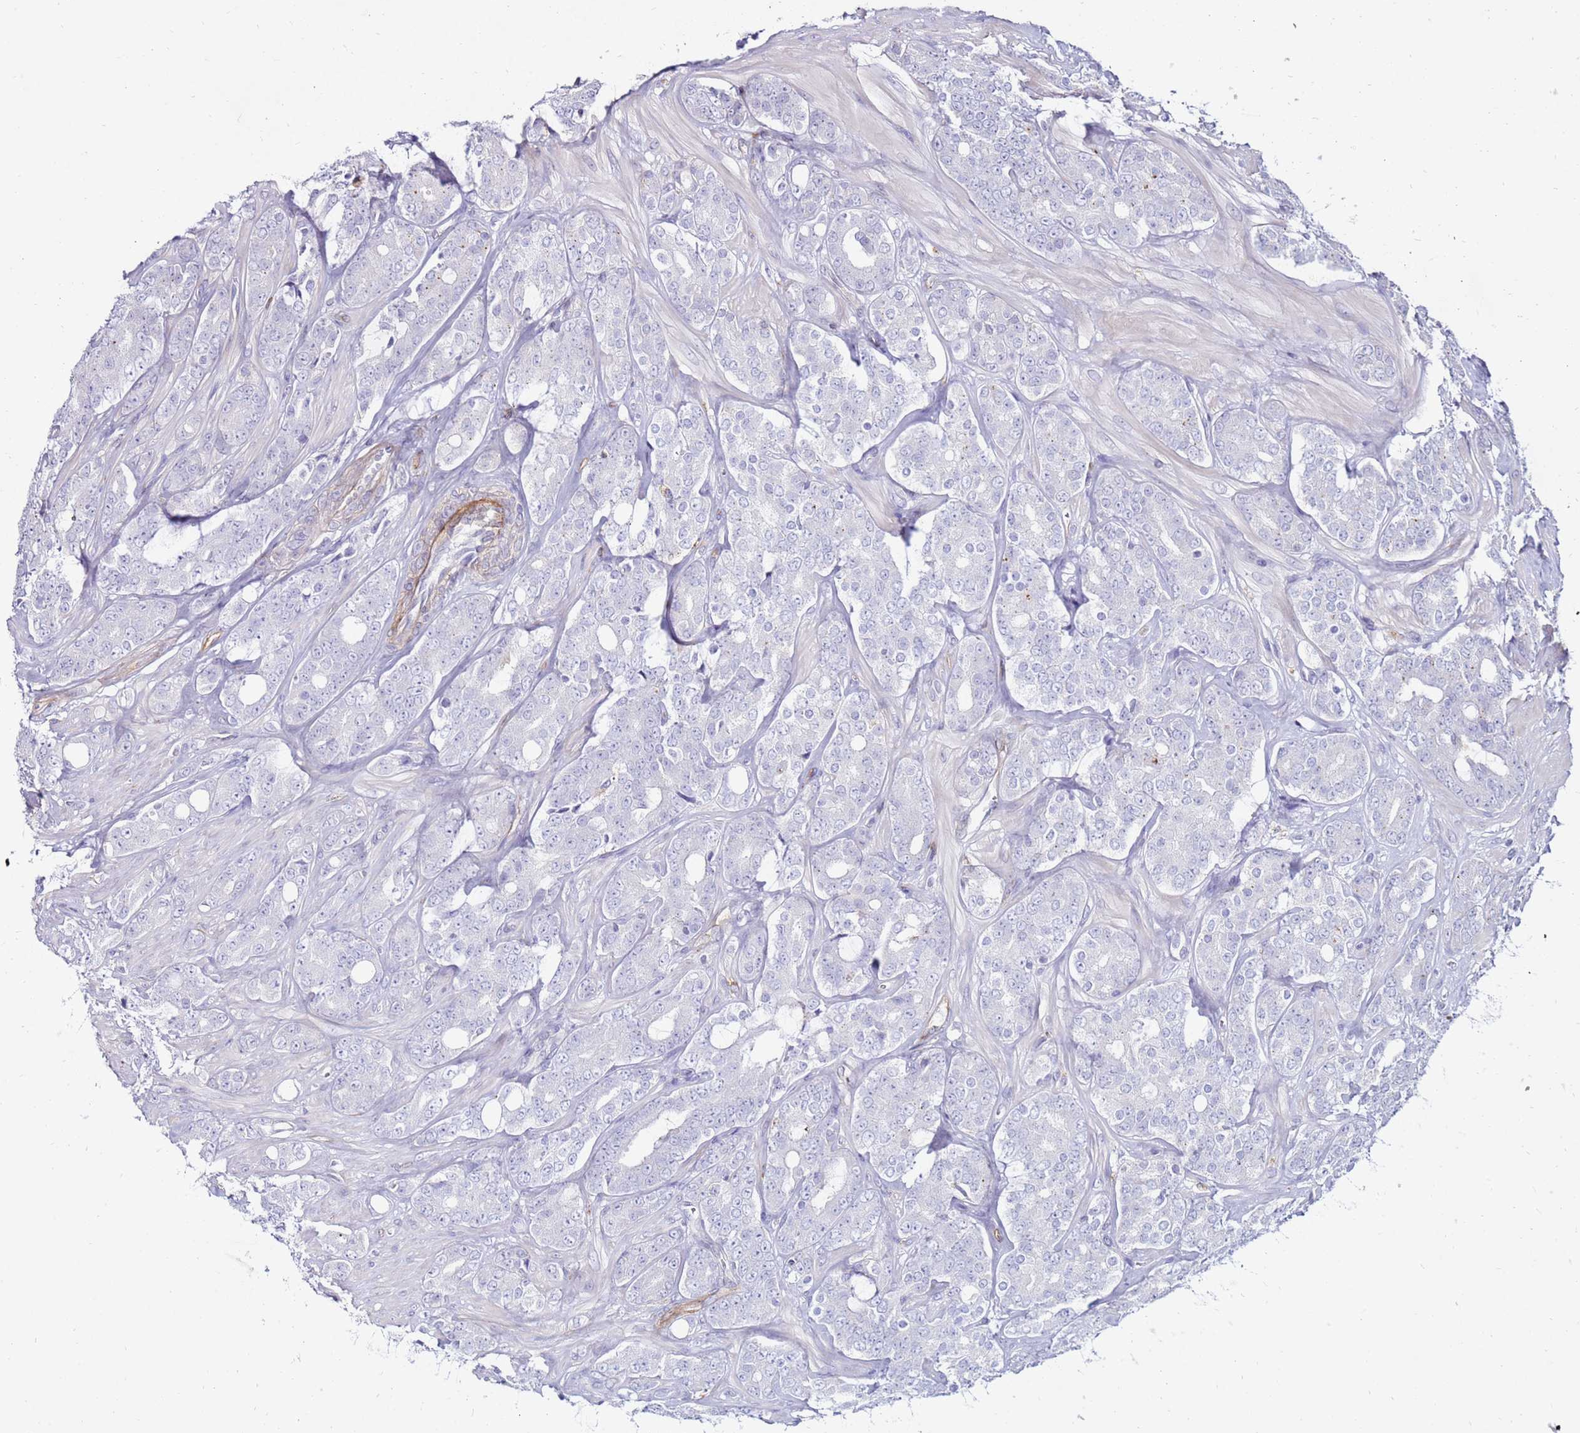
{"staining": {"intensity": "negative", "quantity": "none", "location": "none"}, "tissue": "prostate cancer", "cell_type": "Tumor cells", "image_type": "cancer", "snomed": [{"axis": "morphology", "description": "Adenocarcinoma, High grade"}, {"axis": "topography", "description": "Prostate"}], "caption": "A photomicrograph of human prostate cancer is negative for staining in tumor cells.", "gene": "CLEC4M", "patient": {"sex": "male", "age": 62}}